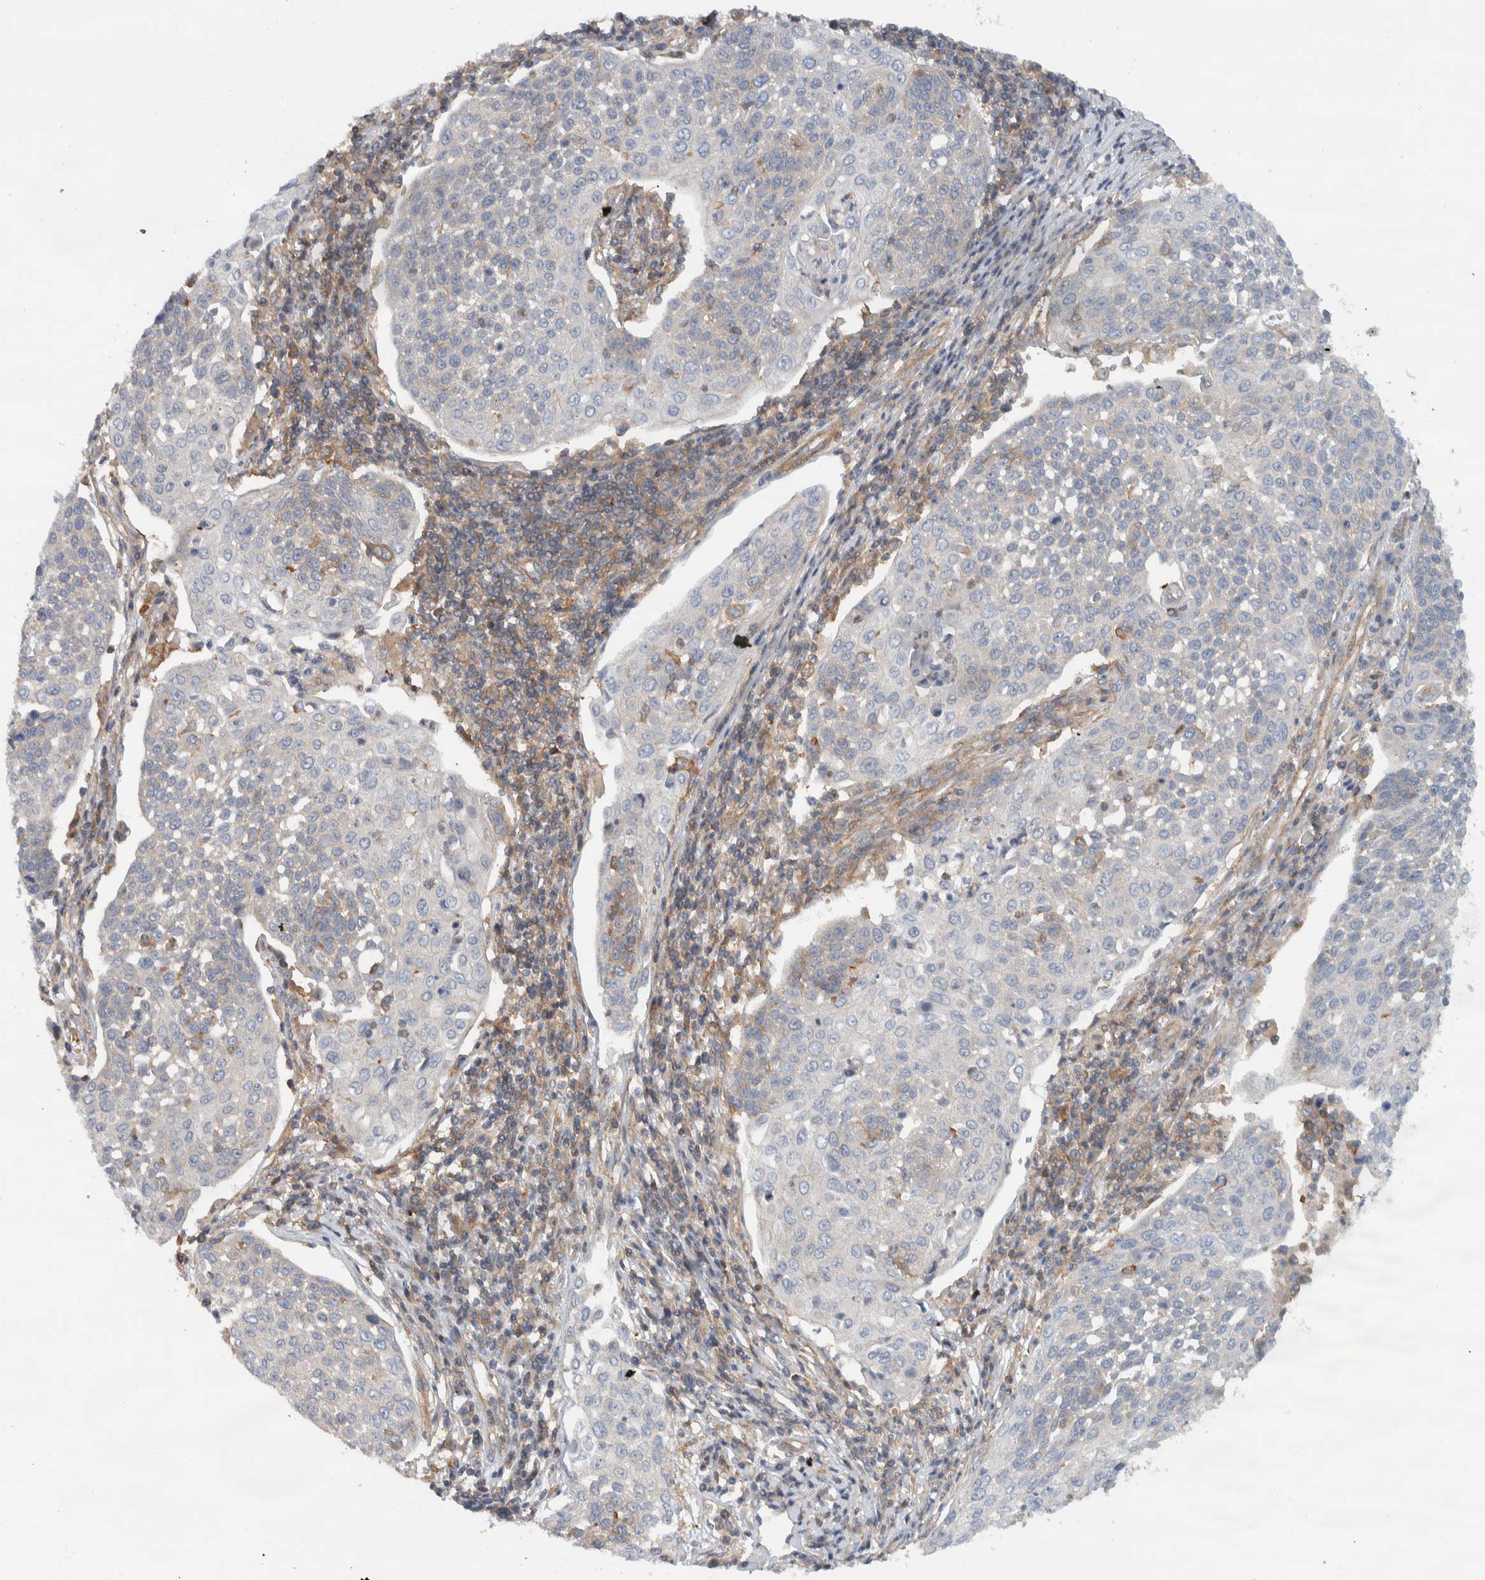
{"staining": {"intensity": "negative", "quantity": "none", "location": "none"}, "tissue": "cervical cancer", "cell_type": "Tumor cells", "image_type": "cancer", "snomed": [{"axis": "morphology", "description": "Squamous cell carcinoma, NOS"}, {"axis": "topography", "description": "Cervix"}], "caption": "Protein analysis of cervical cancer demonstrates no significant expression in tumor cells.", "gene": "MPRIP", "patient": {"sex": "female", "age": 34}}